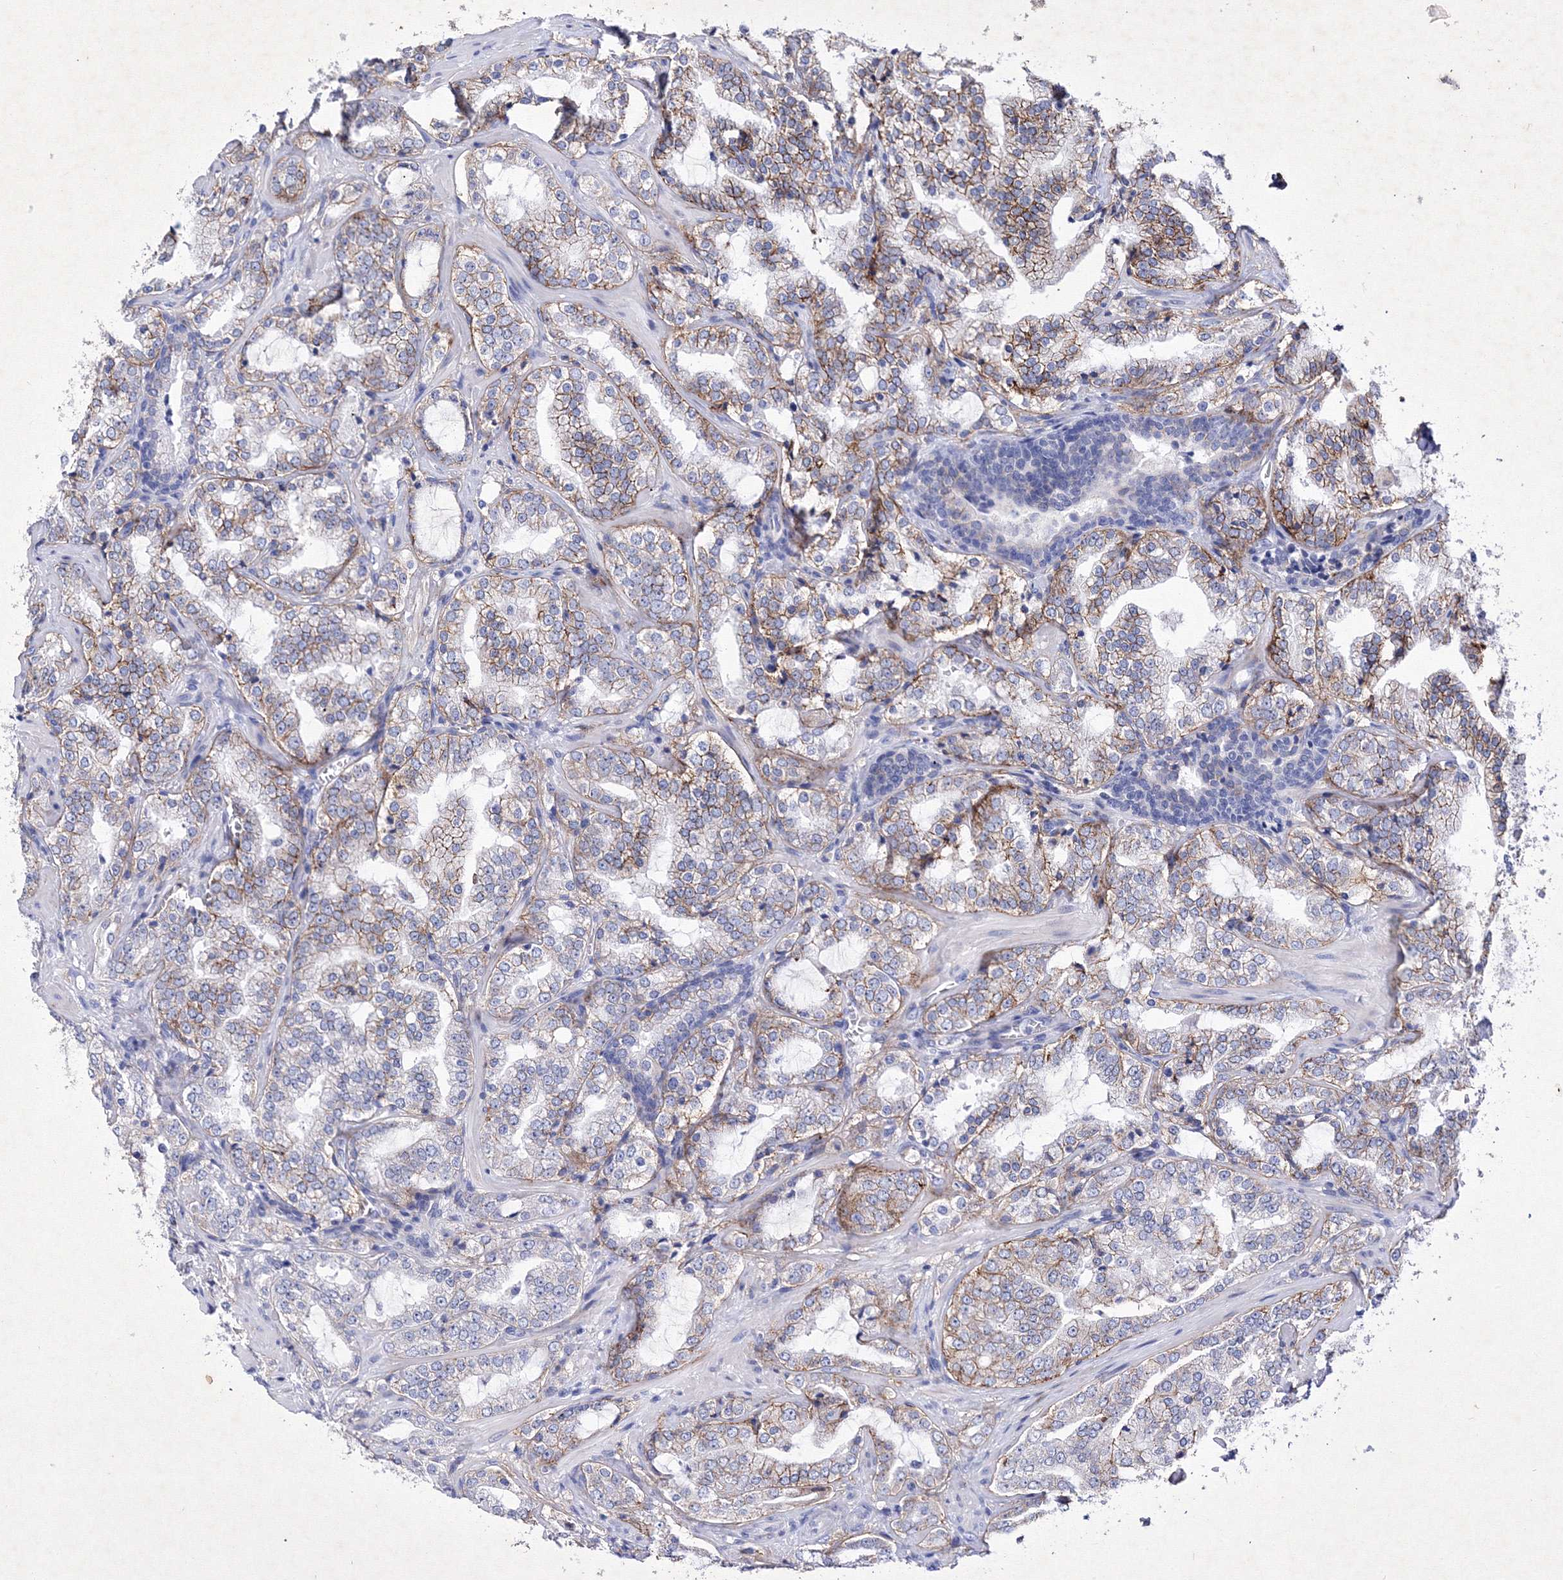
{"staining": {"intensity": "negative", "quantity": "none", "location": "none"}, "tissue": "prostate cancer", "cell_type": "Tumor cells", "image_type": "cancer", "snomed": [{"axis": "morphology", "description": "Adenocarcinoma, High grade"}, {"axis": "topography", "description": "Prostate"}], "caption": "A photomicrograph of human prostate high-grade adenocarcinoma is negative for staining in tumor cells.", "gene": "GPN1", "patient": {"sex": "male", "age": 64}}